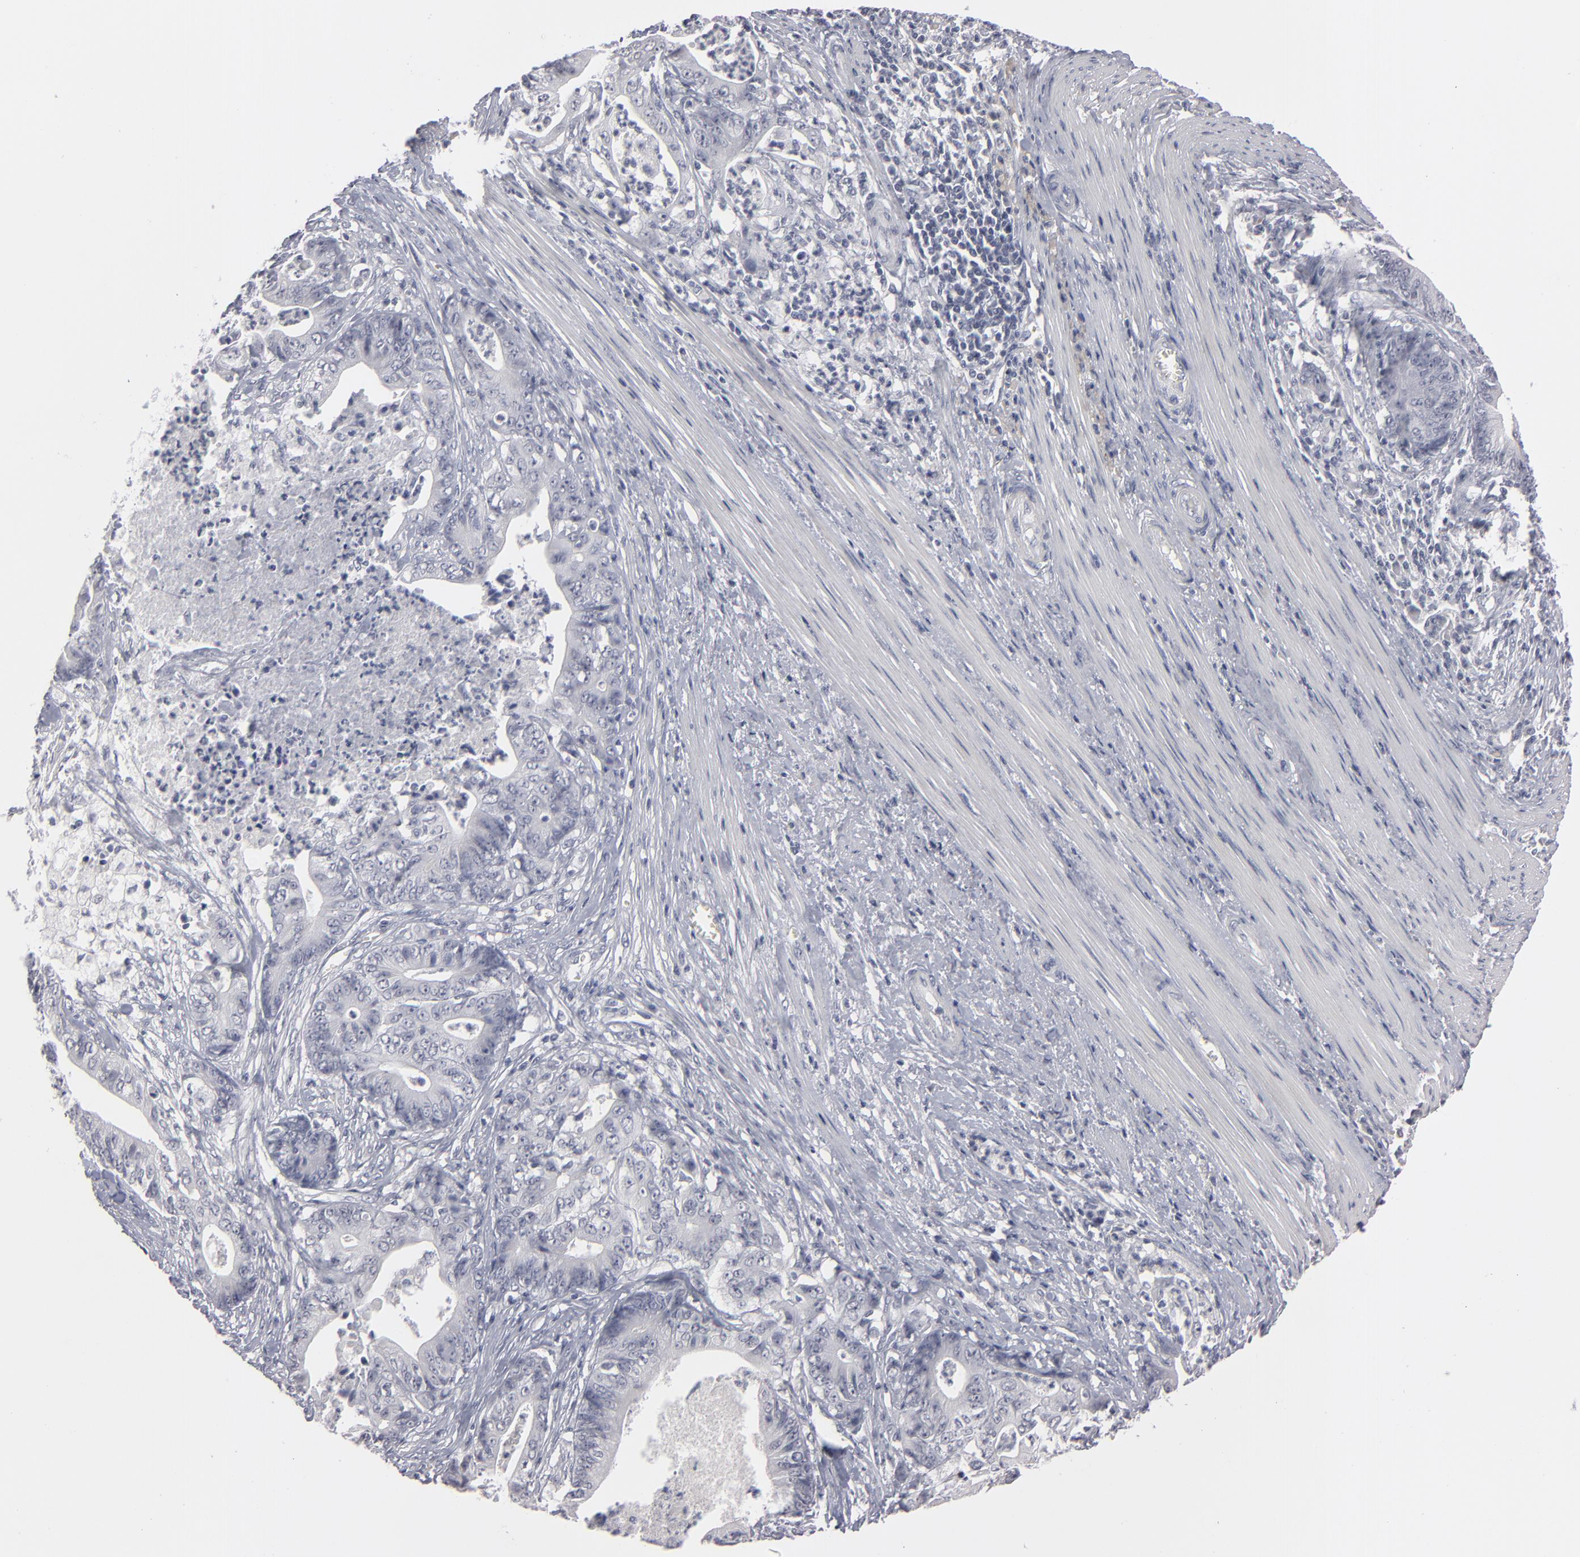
{"staining": {"intensity": "negative", "quantity": "none", "location": "none"}, "tissue": "stomach cancer", "cell_type": "Tumor cells", "image_type": "cancer", "snomed": [{"axis": "morphology", "description": "Adenocarcinoma, NOS"}, {"axis": "topography", "description": "Stomach, lower"}], "caption": "DAB immunohistochemical staining of stomach cancer (adenocarcinoma) demonstrates no significant staining in tumor cells.", "gene": "KIAA1210", "patient": {"sex": "female", "age": 86}}